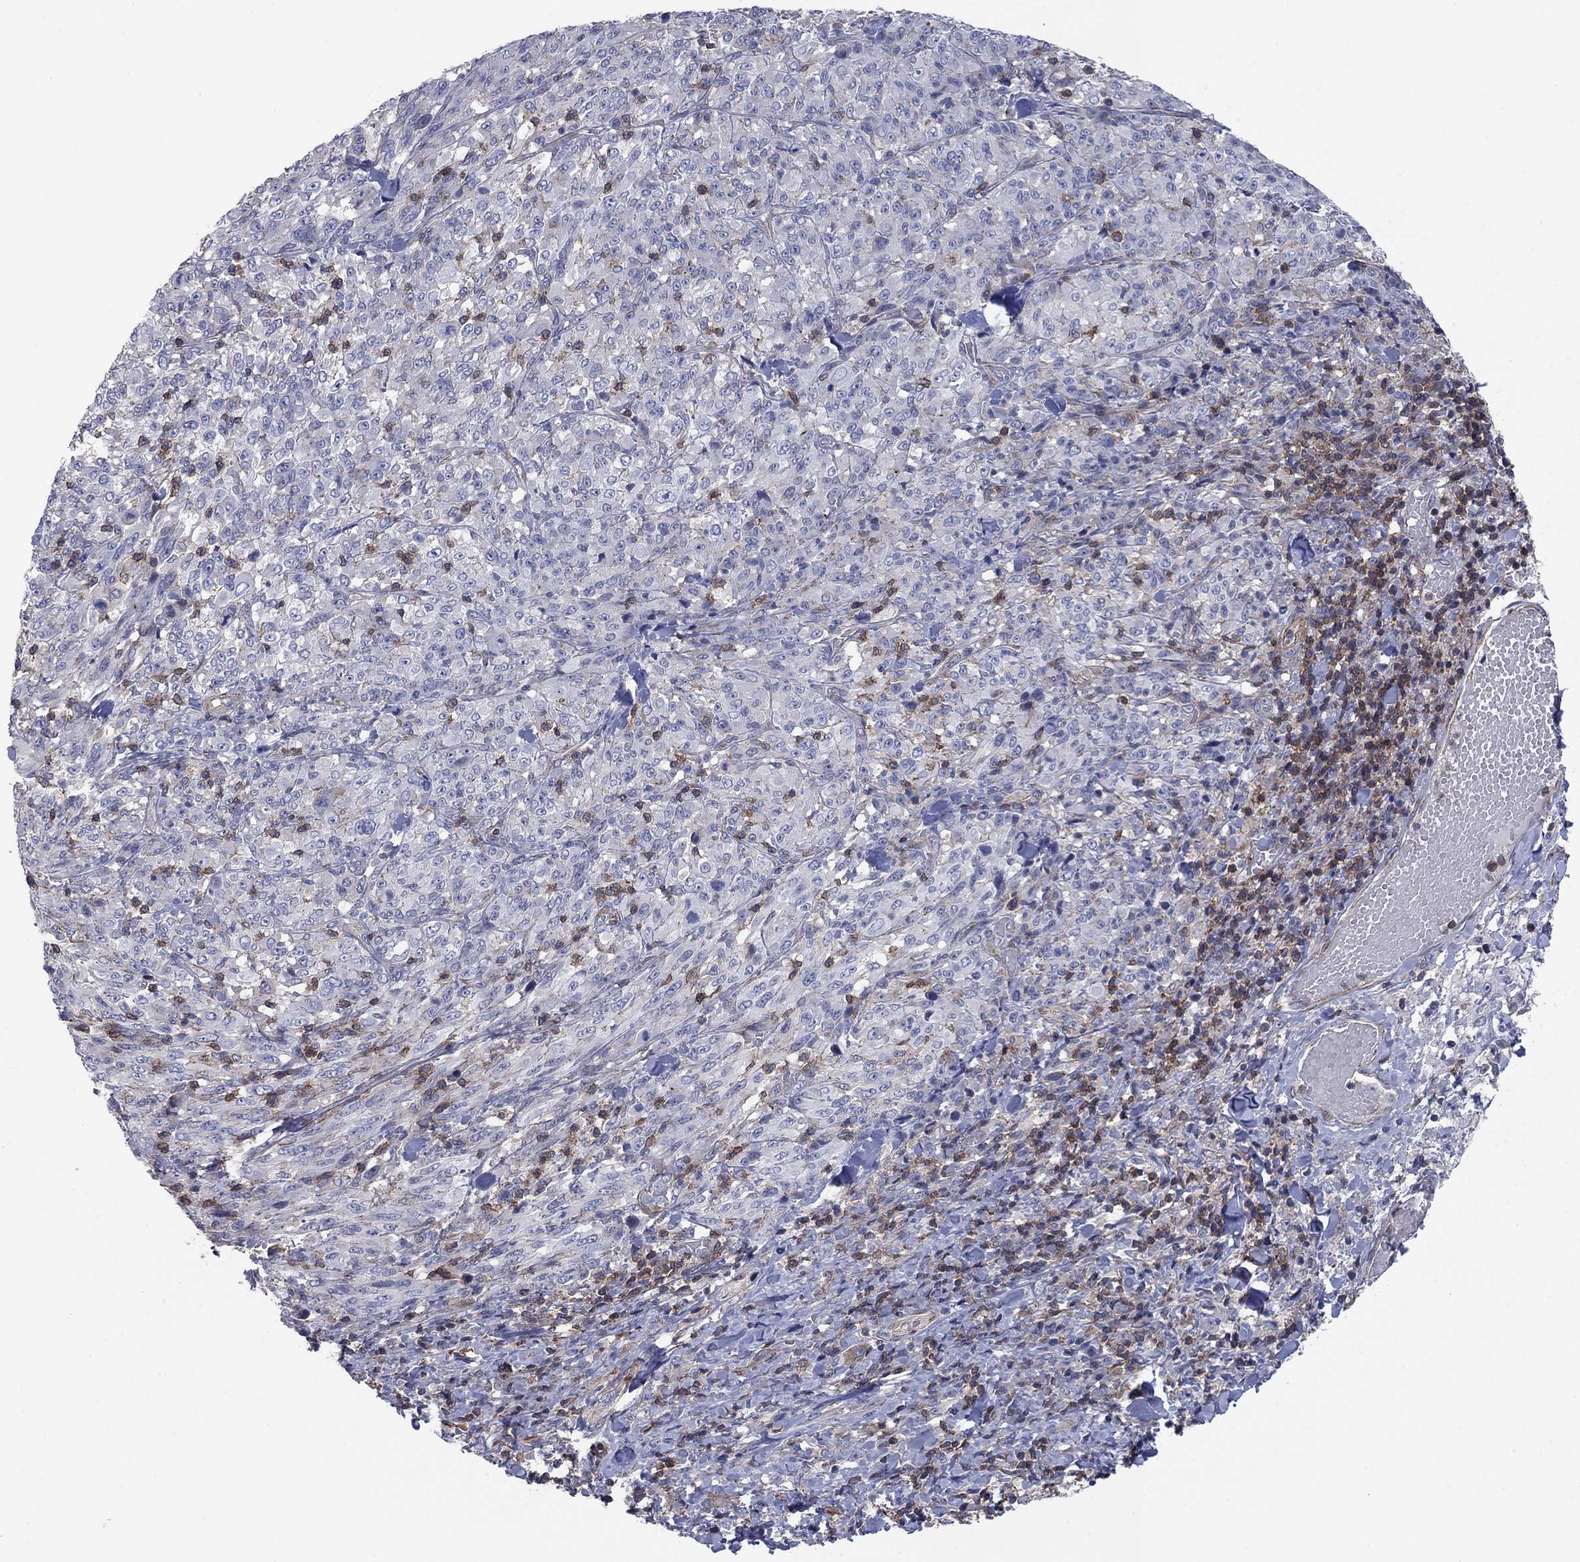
{"staining": {"intensity": "weak", "quantity": "25%-75%", "location": "cytoplasmic/membranous"}, "tissue": "melanoma", "cell_type": "Tumor cells", "image_type": "cancer", "snomed": [{"axis": "morphology", "description": "Malignant melanoma, NOS"}, {"axis": "topography", "description": "Skin"}], "caption": "Protein expression analysis of human malignant melanoma reveals weak cytoplasmic/membranous positivity in about 25%-75% of tumor cells.", "gene": "PSD4", "patient": {"sex": "female", "age": 91}}